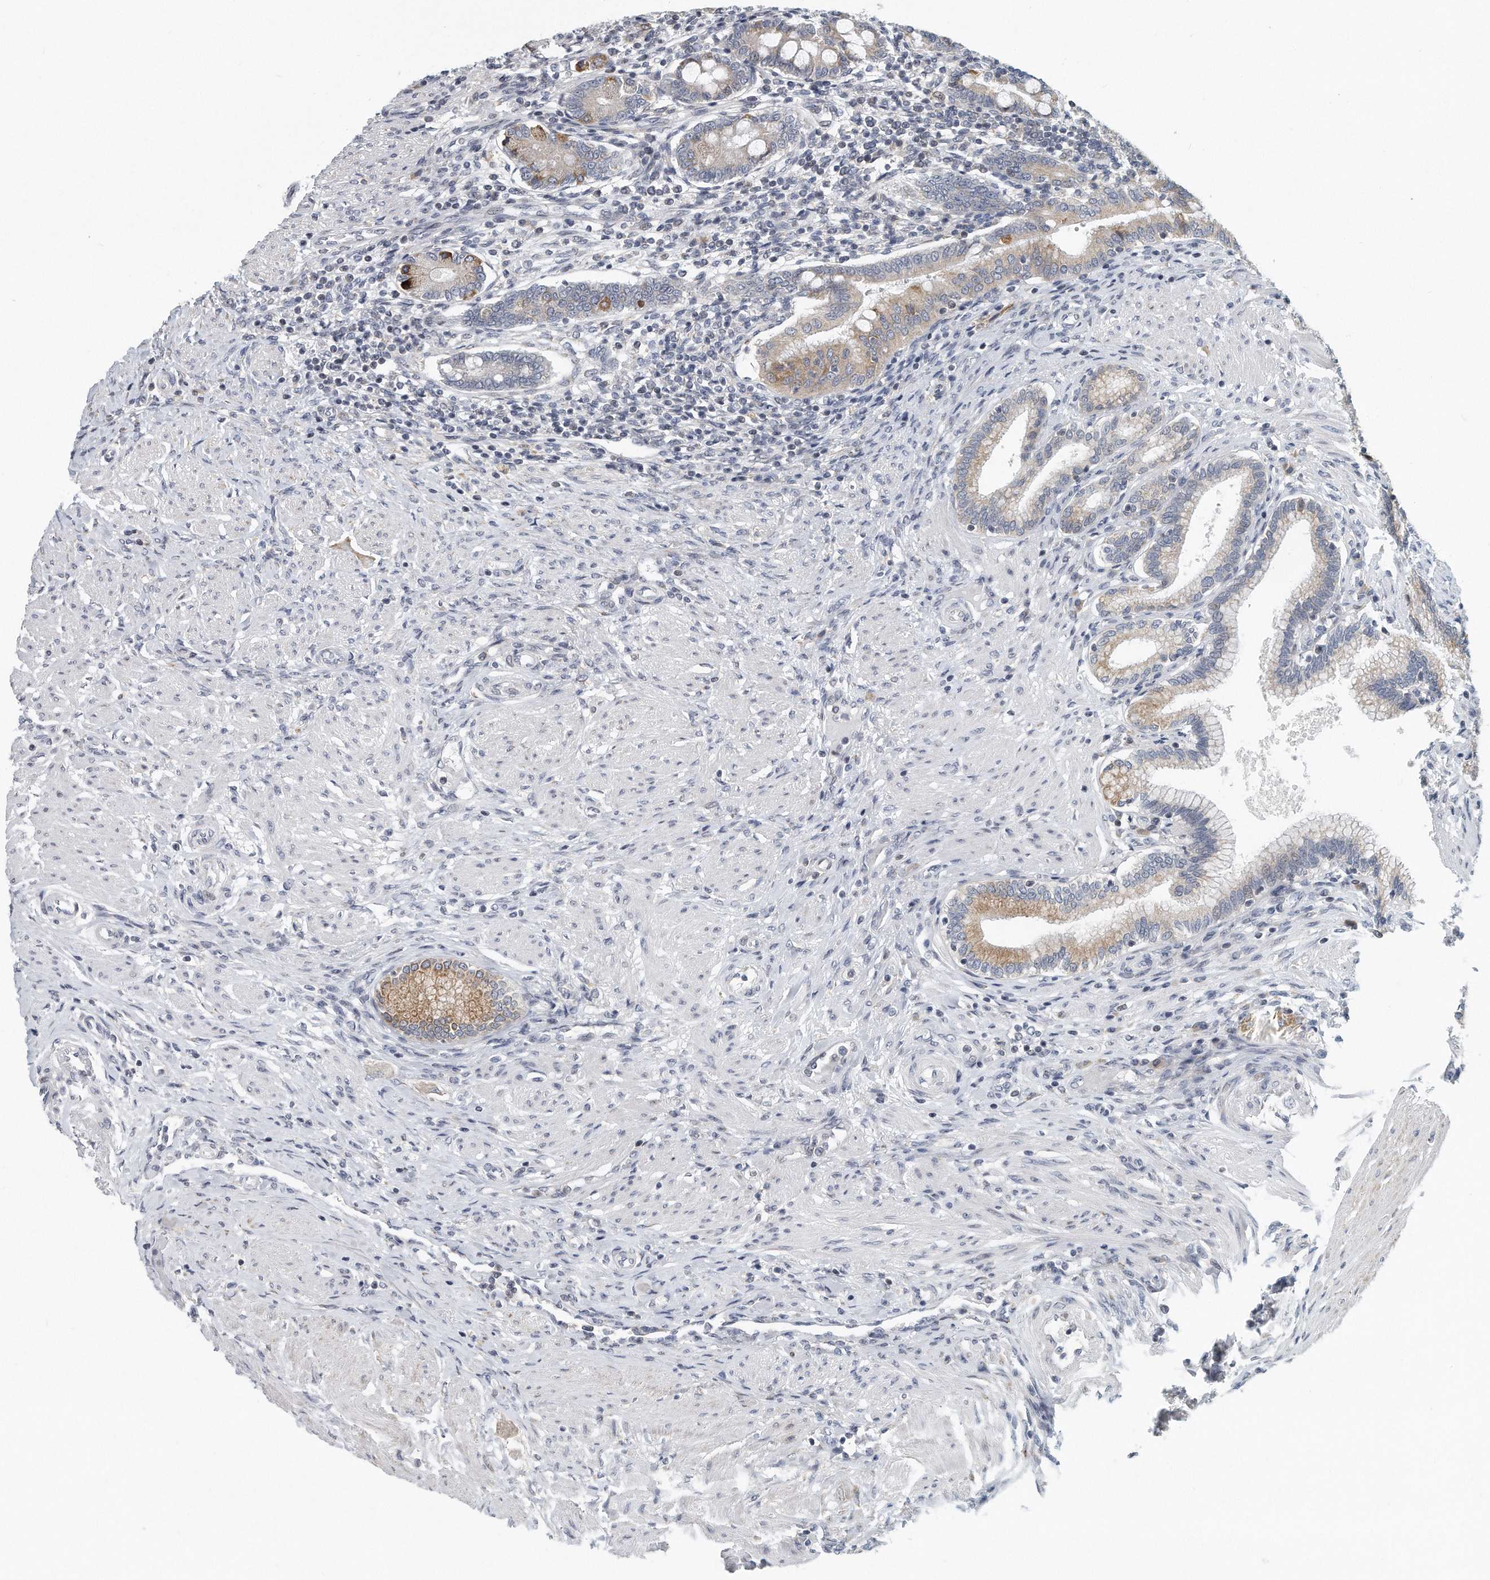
{"staining": {"intensity": "strong", "quantity": ">75%", "location": "cytoplasmic/membranous"}, "tissue": "duodenum", "cell_type": "Glandular cells", "image_type": "normal", "snomed": [{"axis": "morphology", "description": "Normal tissue, NOS"}, {"axis": "morphology", "description": "Adenocarcinoma, NOS"}, {"axis": "topography", "description": "Pancreas"}, {"axis": "topography", "description": "Duodenum"}], "caption": "An image showing strong cytoplasmic/membranous positivity in about >75% of glandular cells in normal duodenum, as visualized by brown immunohistochemical staining.", "gene": "VLDLR", "patient": {"sex": "male", "age": 50}}